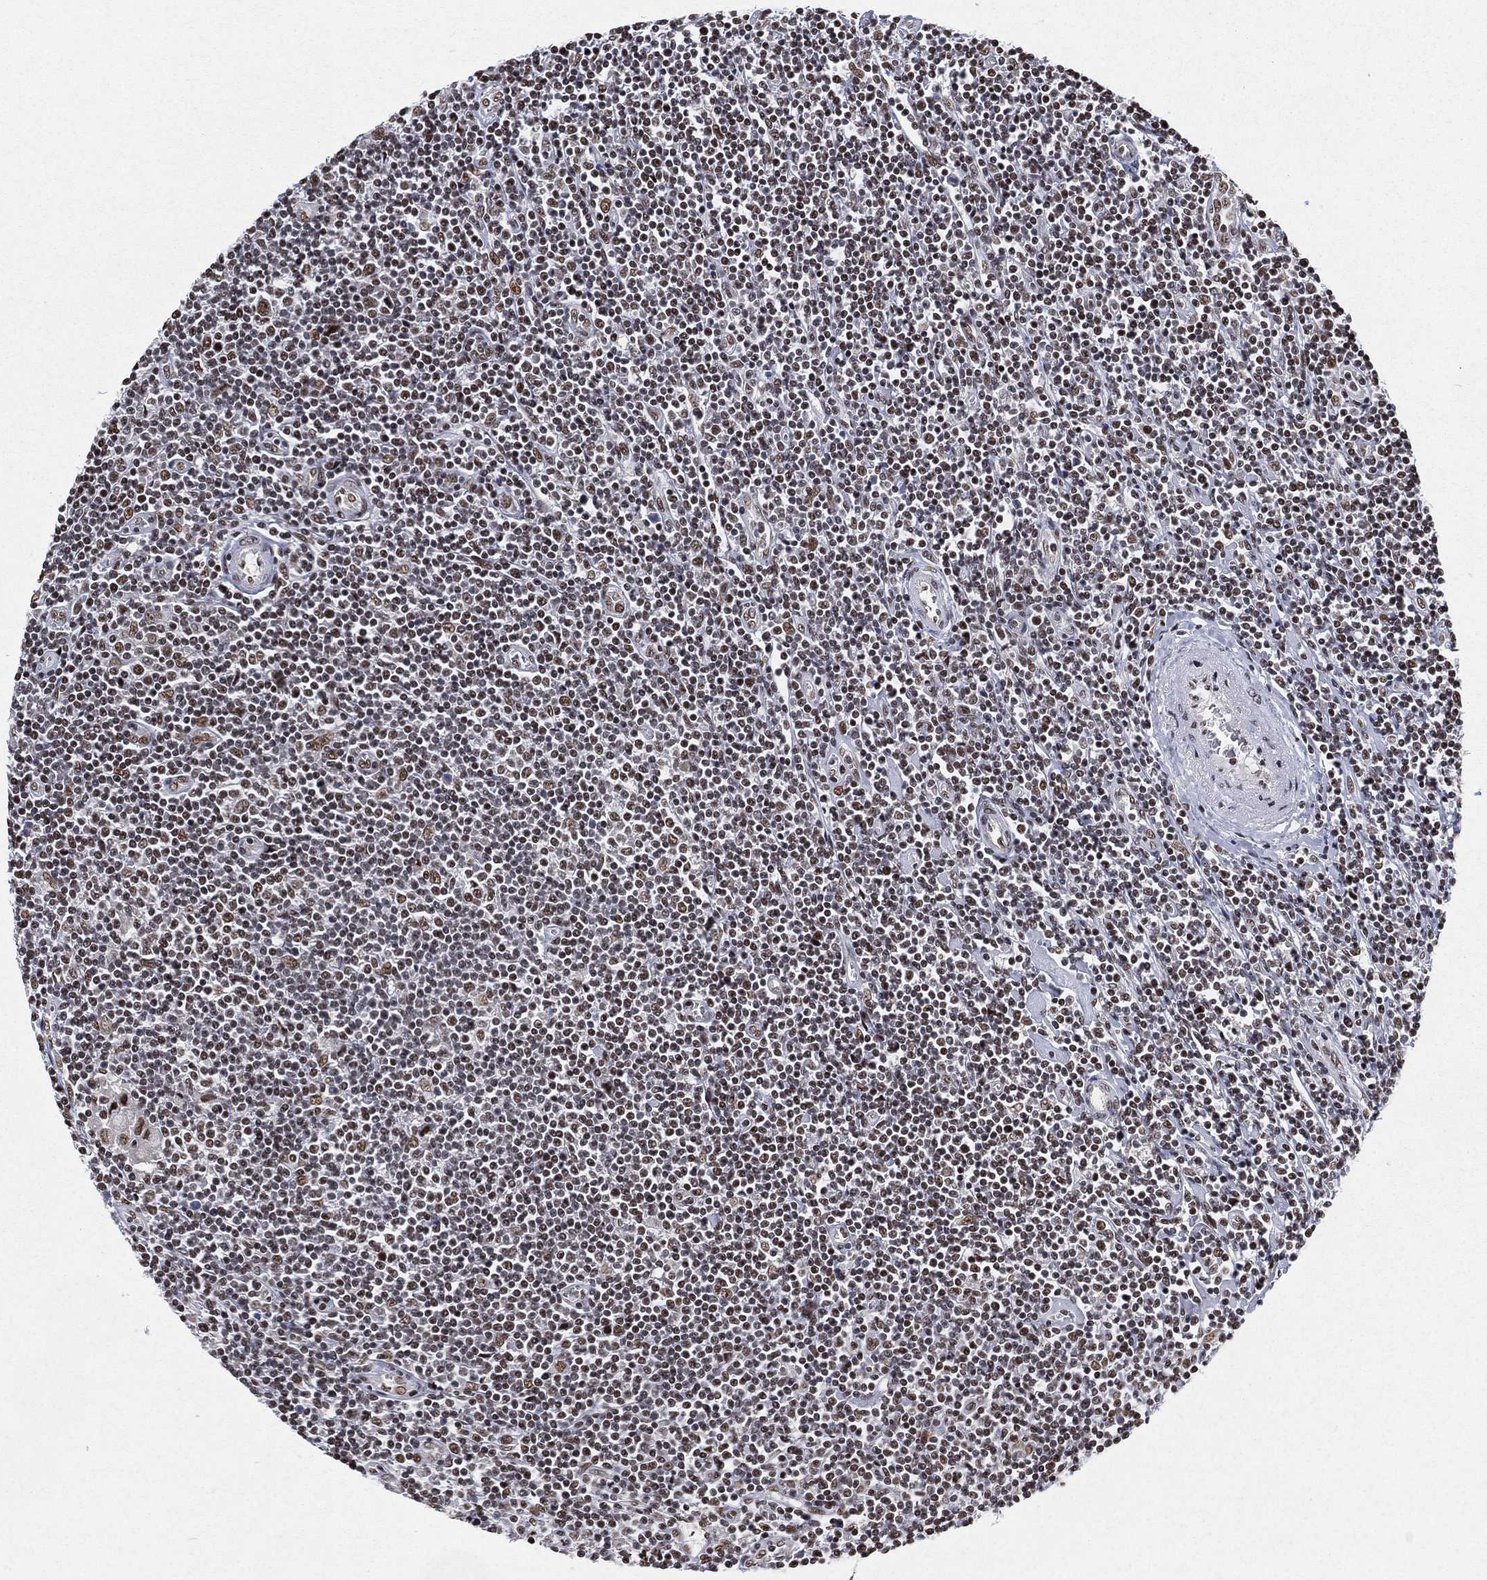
{"staining": {"intensity": "moderate", "quantity": ">75%", "location": "nuclear"}, "tissue": "lymphoma", "cell_type": "Tumor cells", "image_type": "cancer", "snomed": [{"axis": "morphology", "description": "Hodgkin's disease, NOS"}, {"axis": "topography", "description": "Lymph node"}], "caption": "Immunohistochemistry (IHC) photomicrograph of neoplastic tissue: human lymphoma stained using immunohistochemistry (IHC) demonstrates medium levels of moderate protein expression localized specifically in the nuclear of tumor cells, appearing as a nuclear brown color.", "gene": "DDX27", "patient": {"sex": "male", "age": 40}}